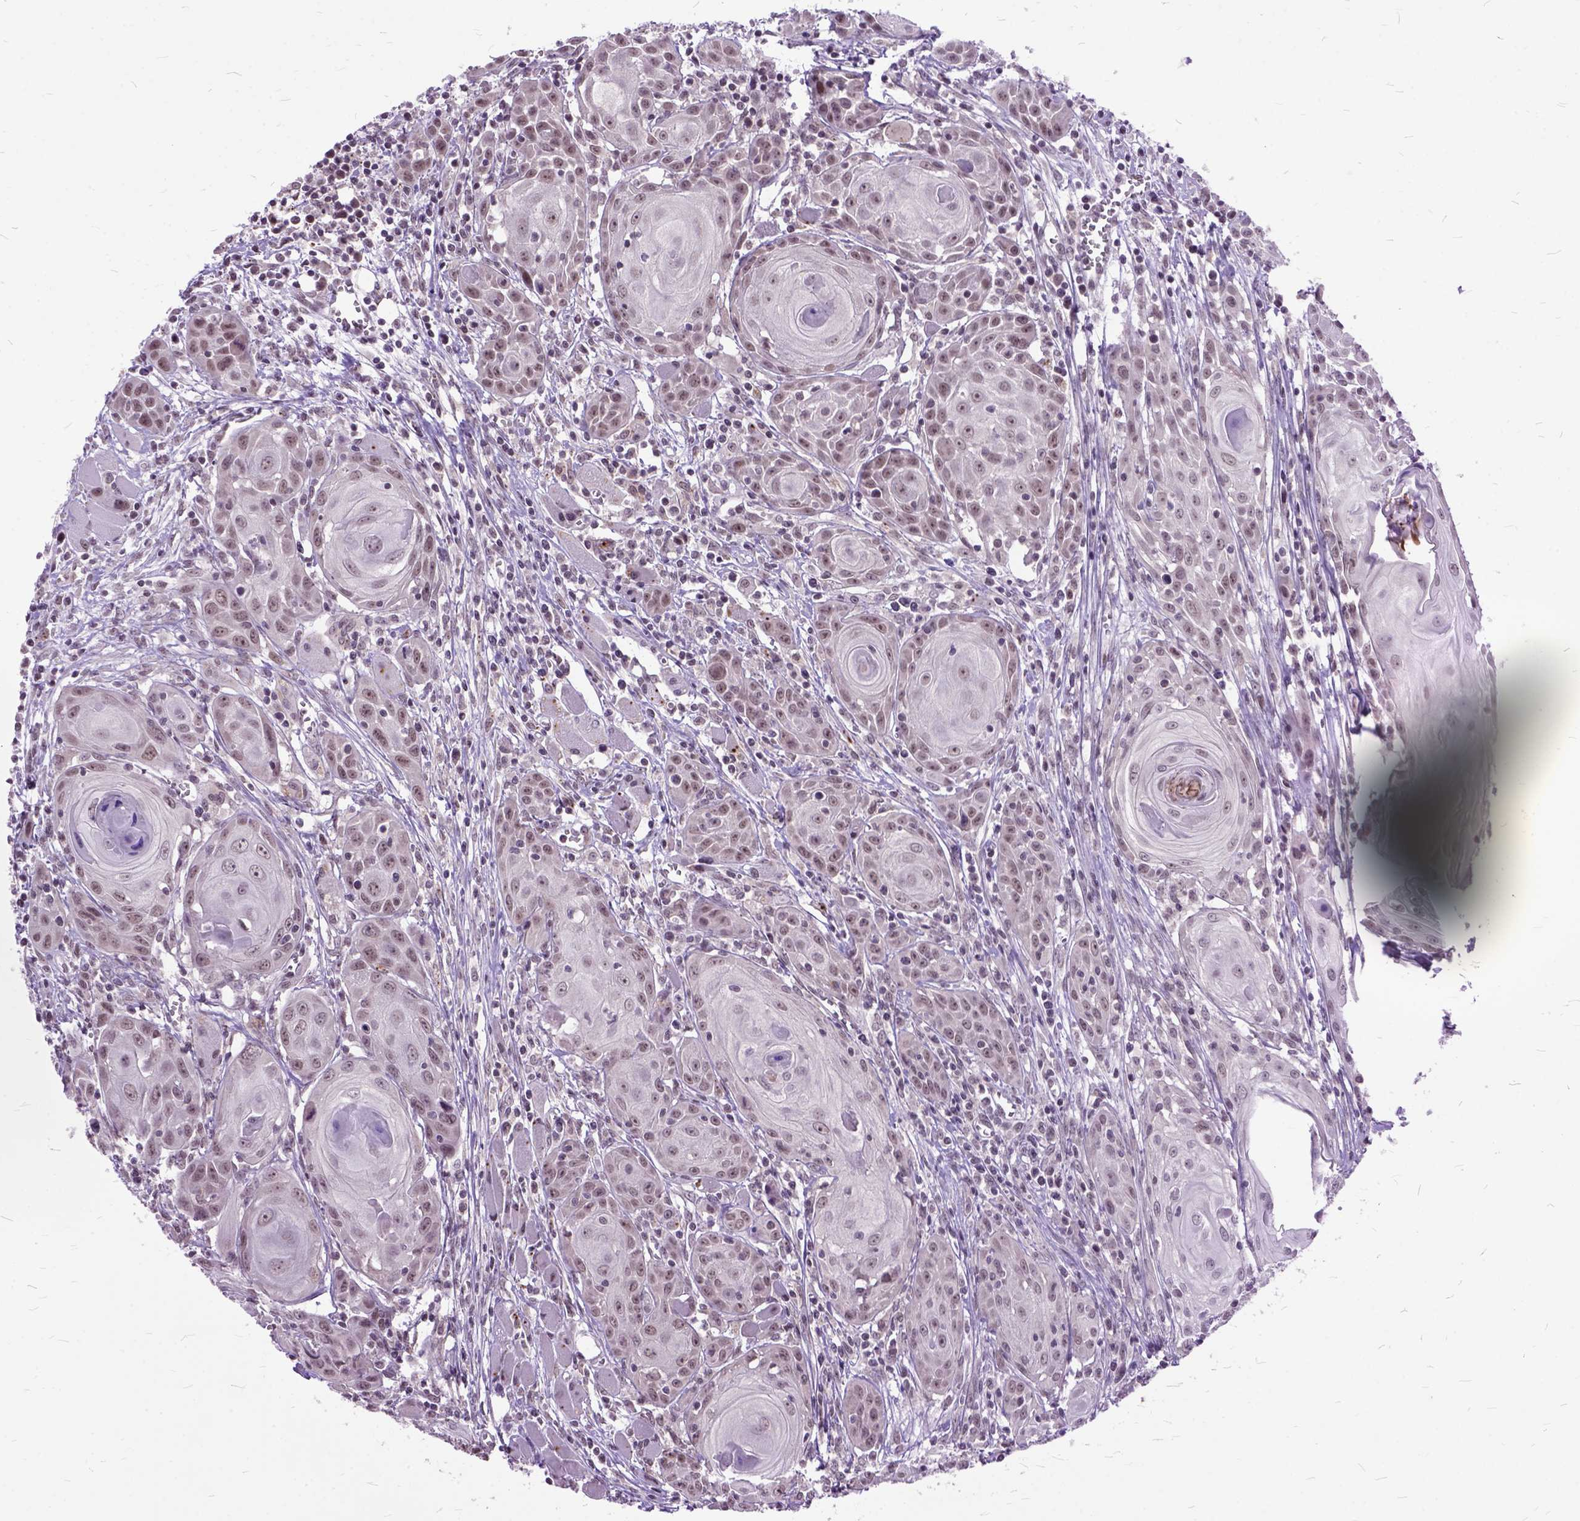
{"staining": {"intensity": "moderate", "quantity": ">75%", "location": "nuclear"}, "tissue": "head and neck cancer", "cell_type": "Tumor cells", "image_type": "cancer", "snomed": [{"axis": "morphology", "description": "Squamous cell carcinoma, NOS"}, {"axis": "topography", "description": "Head-Neck"}], "caption": "Immunohistochemical staining of head and neck squamous cell carcinoma reveals moderate nuclear protein expression in approximately >75% of tumor cells.", "gene": "ORC5", "patient": {"sex": "female", "age": 80}}